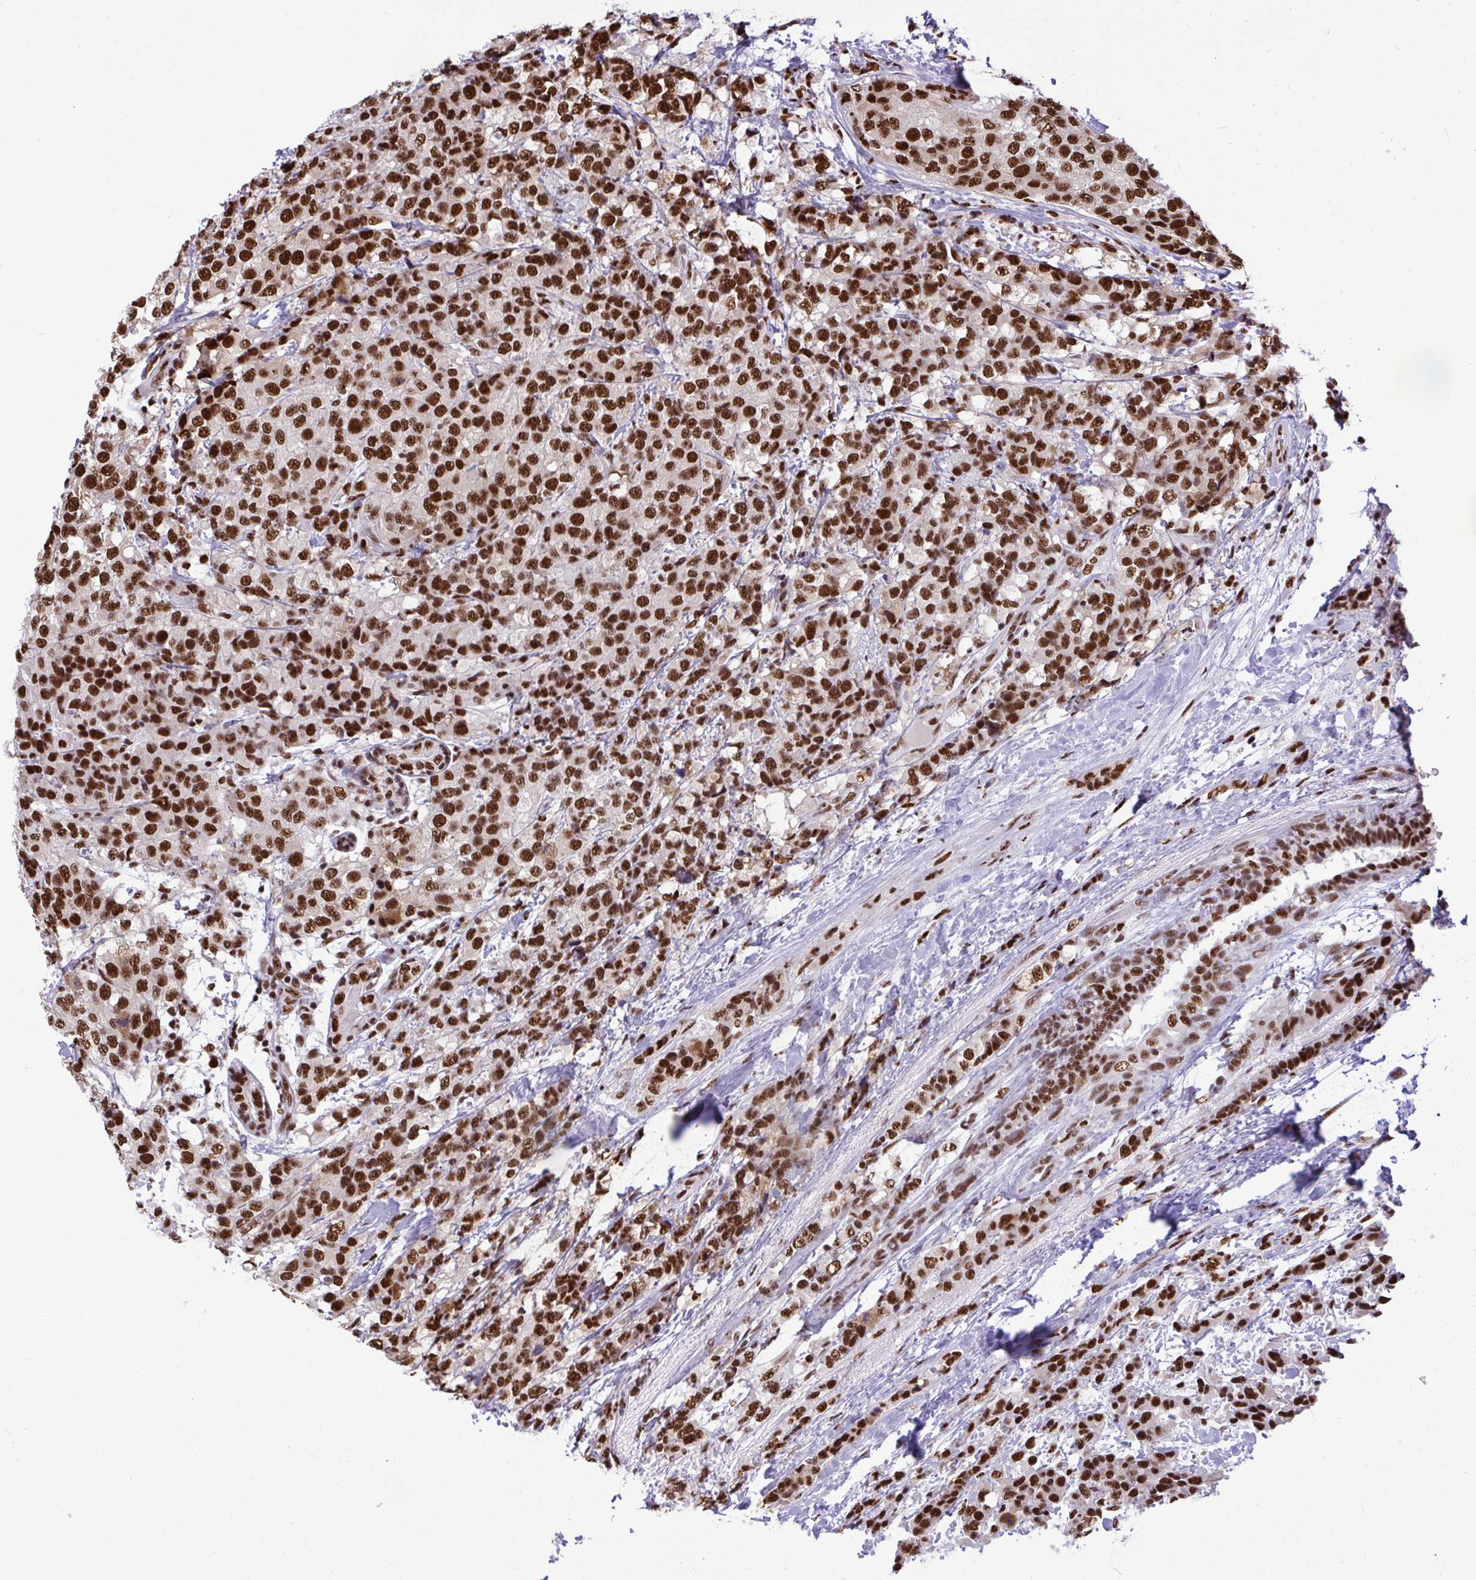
{"staining": {"intensity": "strong", "quantity": ">75%", "location": "nuclear"}, "tissue": "breast cancer", "cell_type": "Tumor cells", "image_type": "cancer", "snomed": [{"axis": "morphology", "description": "Lobular carcinoma"}, {"axis": "topography", "description": "Breast"}], "caption": "Tumor cells exhibit high levels of strong nuclear positivity in approximately >75% of cells in human lobular carcinoma (breast).", "gene": "PRPF19", "patient": {"sex": "female", "age": 59}}